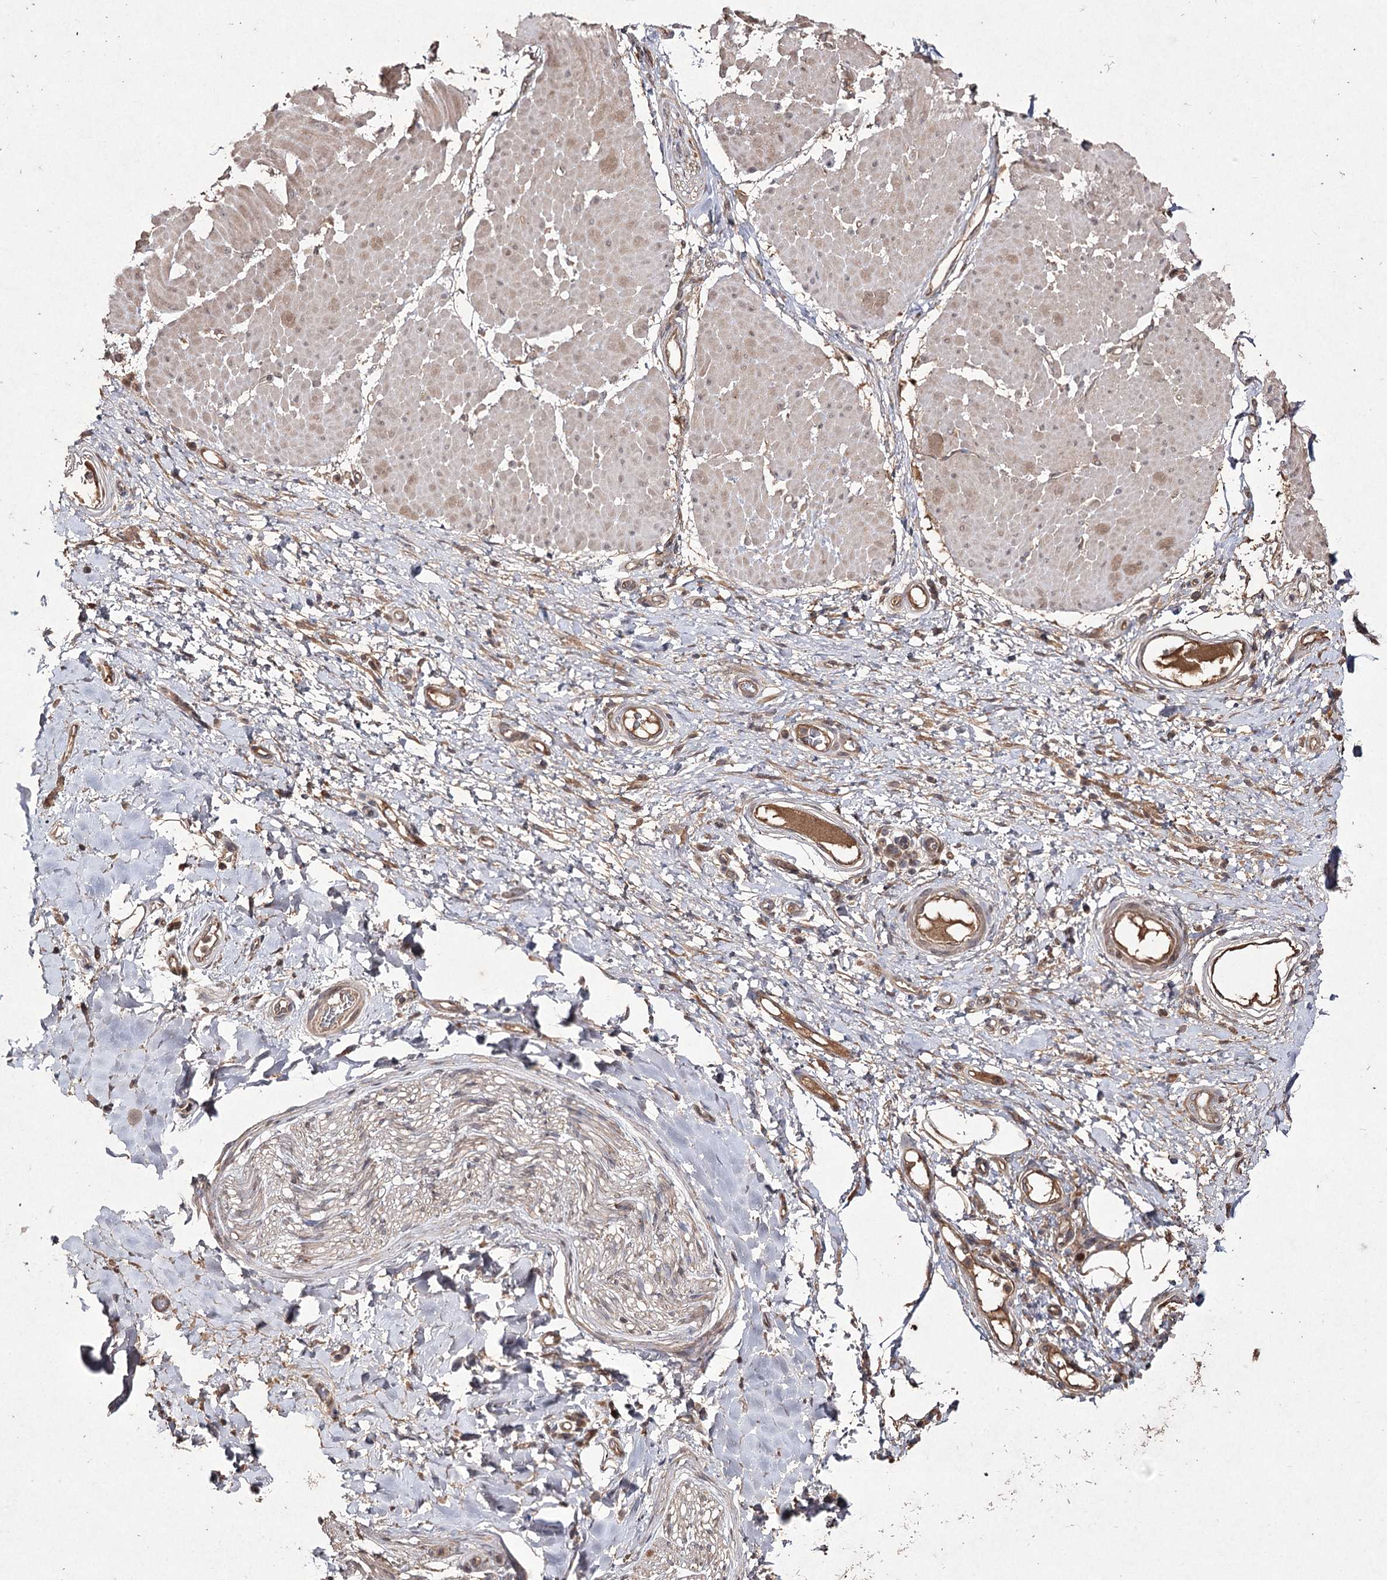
{"staining": {"intensity": "weak", "quantity": ">75%", "location": "cytoplasmic/membranous"}, "tissue": "adipose tissue", "cell_type": "Adipocytes", "image_type": "normal", "snomed": [{"axis": "morphology", "description": "Normal tissue, NOS"}, {"axis": "morphology", "description": "Adenocarcinoma, NOS"}, {"axis": "topography", "description": "Esophagus"}, {"axis": "topography", "description": "Stomach, upper"}, {"axis": "topography", "description": "Peripheral nerve tissue"}], "caption": "A low amount of weak cytoplasmic/membranous positivity is present in about >75% of adipocytes in normal adipose tissue. (Brightfield microscopy of DAB IHC at high magnification).", "gene": "FANCL", "patient": {"sex": "male", "age": 62}}